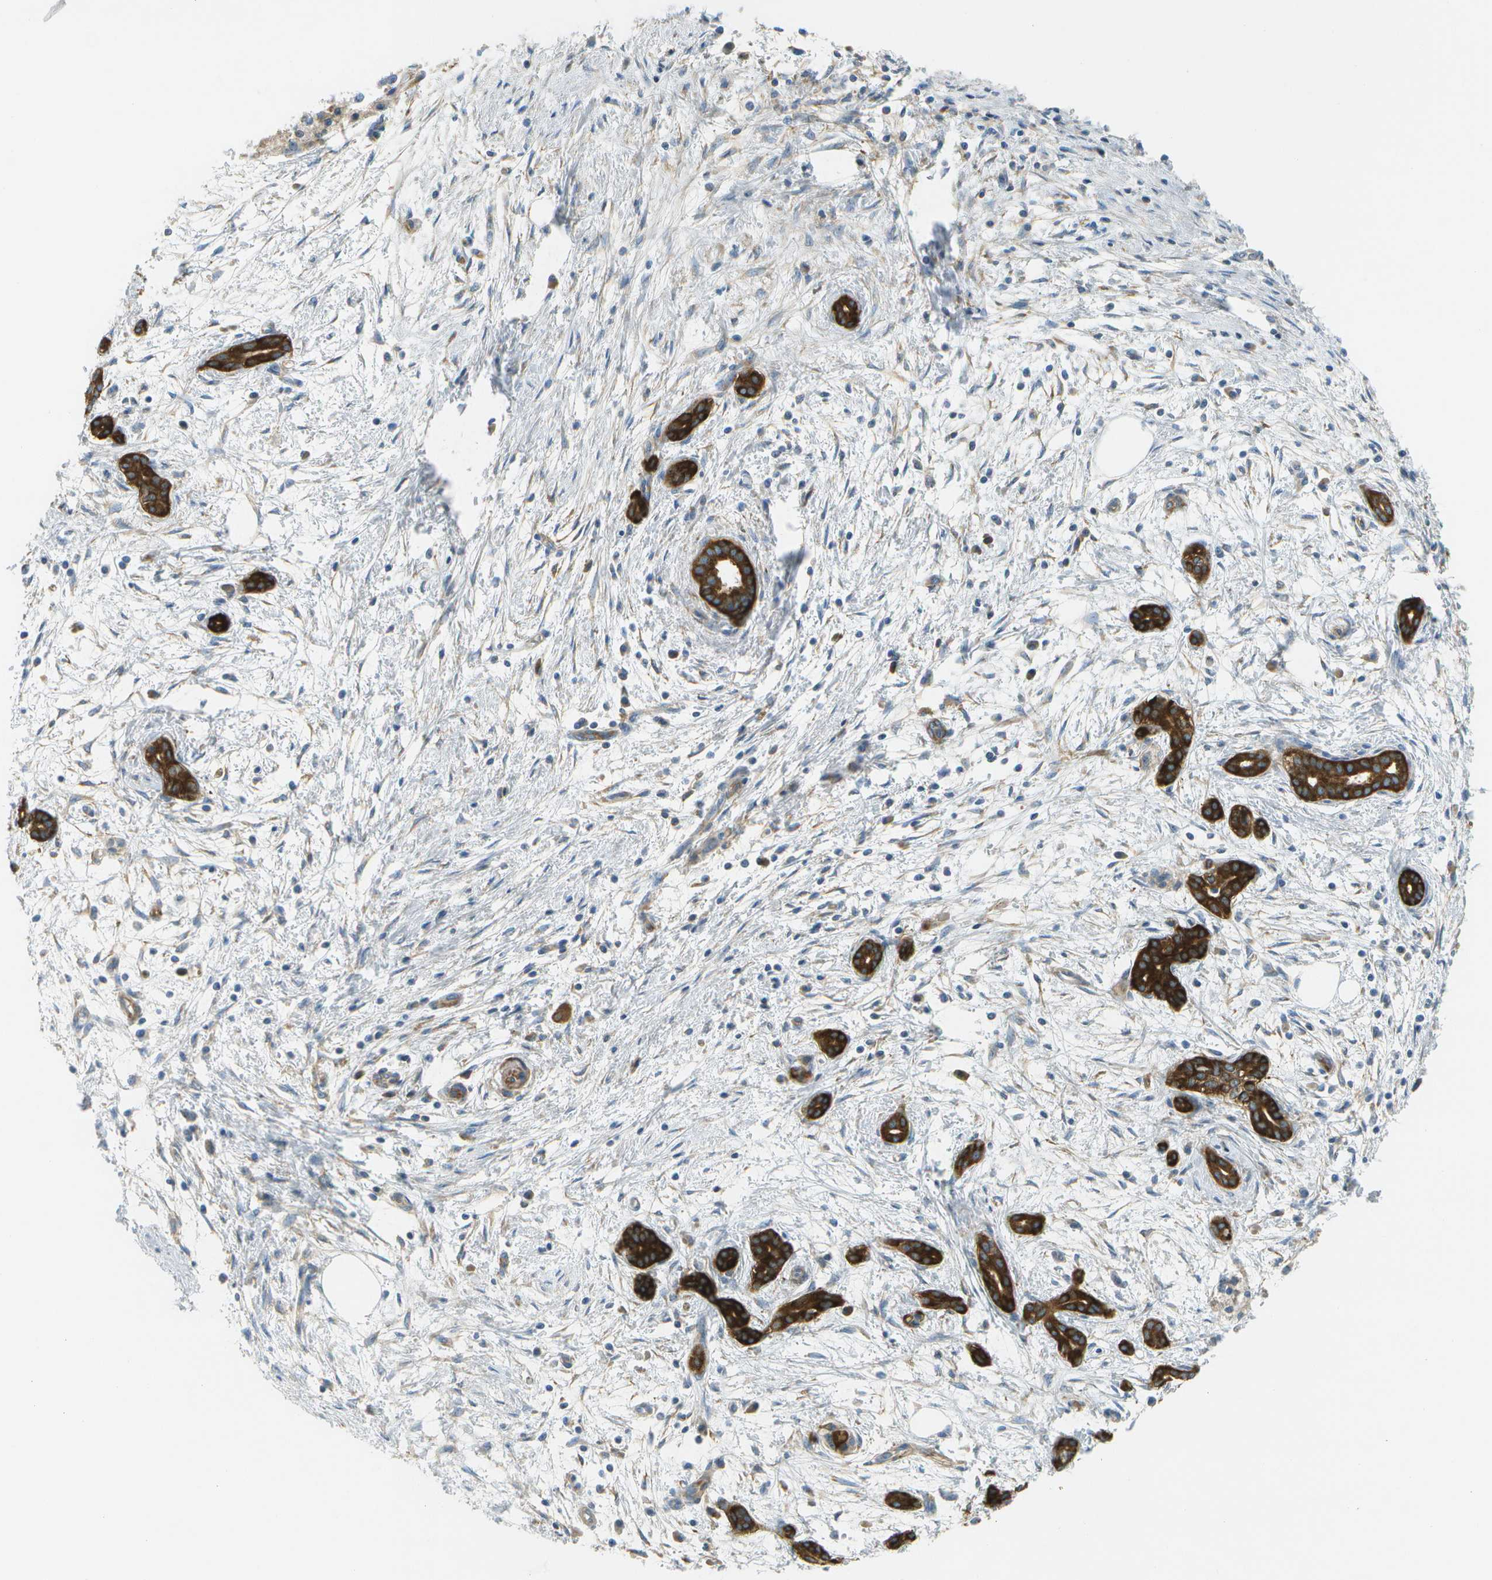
{"staining": {"intensity": "strong", "quantity": ">75%", "location": "cytoplasmic/membranous"}, "tissue": "pancreatic cancer", "cell_type": "Tumor cells", "image_type": "cancer", "snomed": [{"axis": "morphology", "description": "Adenocarcinoma, NOS"}, {"axis": "topography", "description": "Pancreas"}], "caption": "Human pancreatic adenocarcinoma stained with a protein marker reveals strong staining in tumor cells.", "gene": "WNK2", "patient": {"sex": "female", "age": 70}}